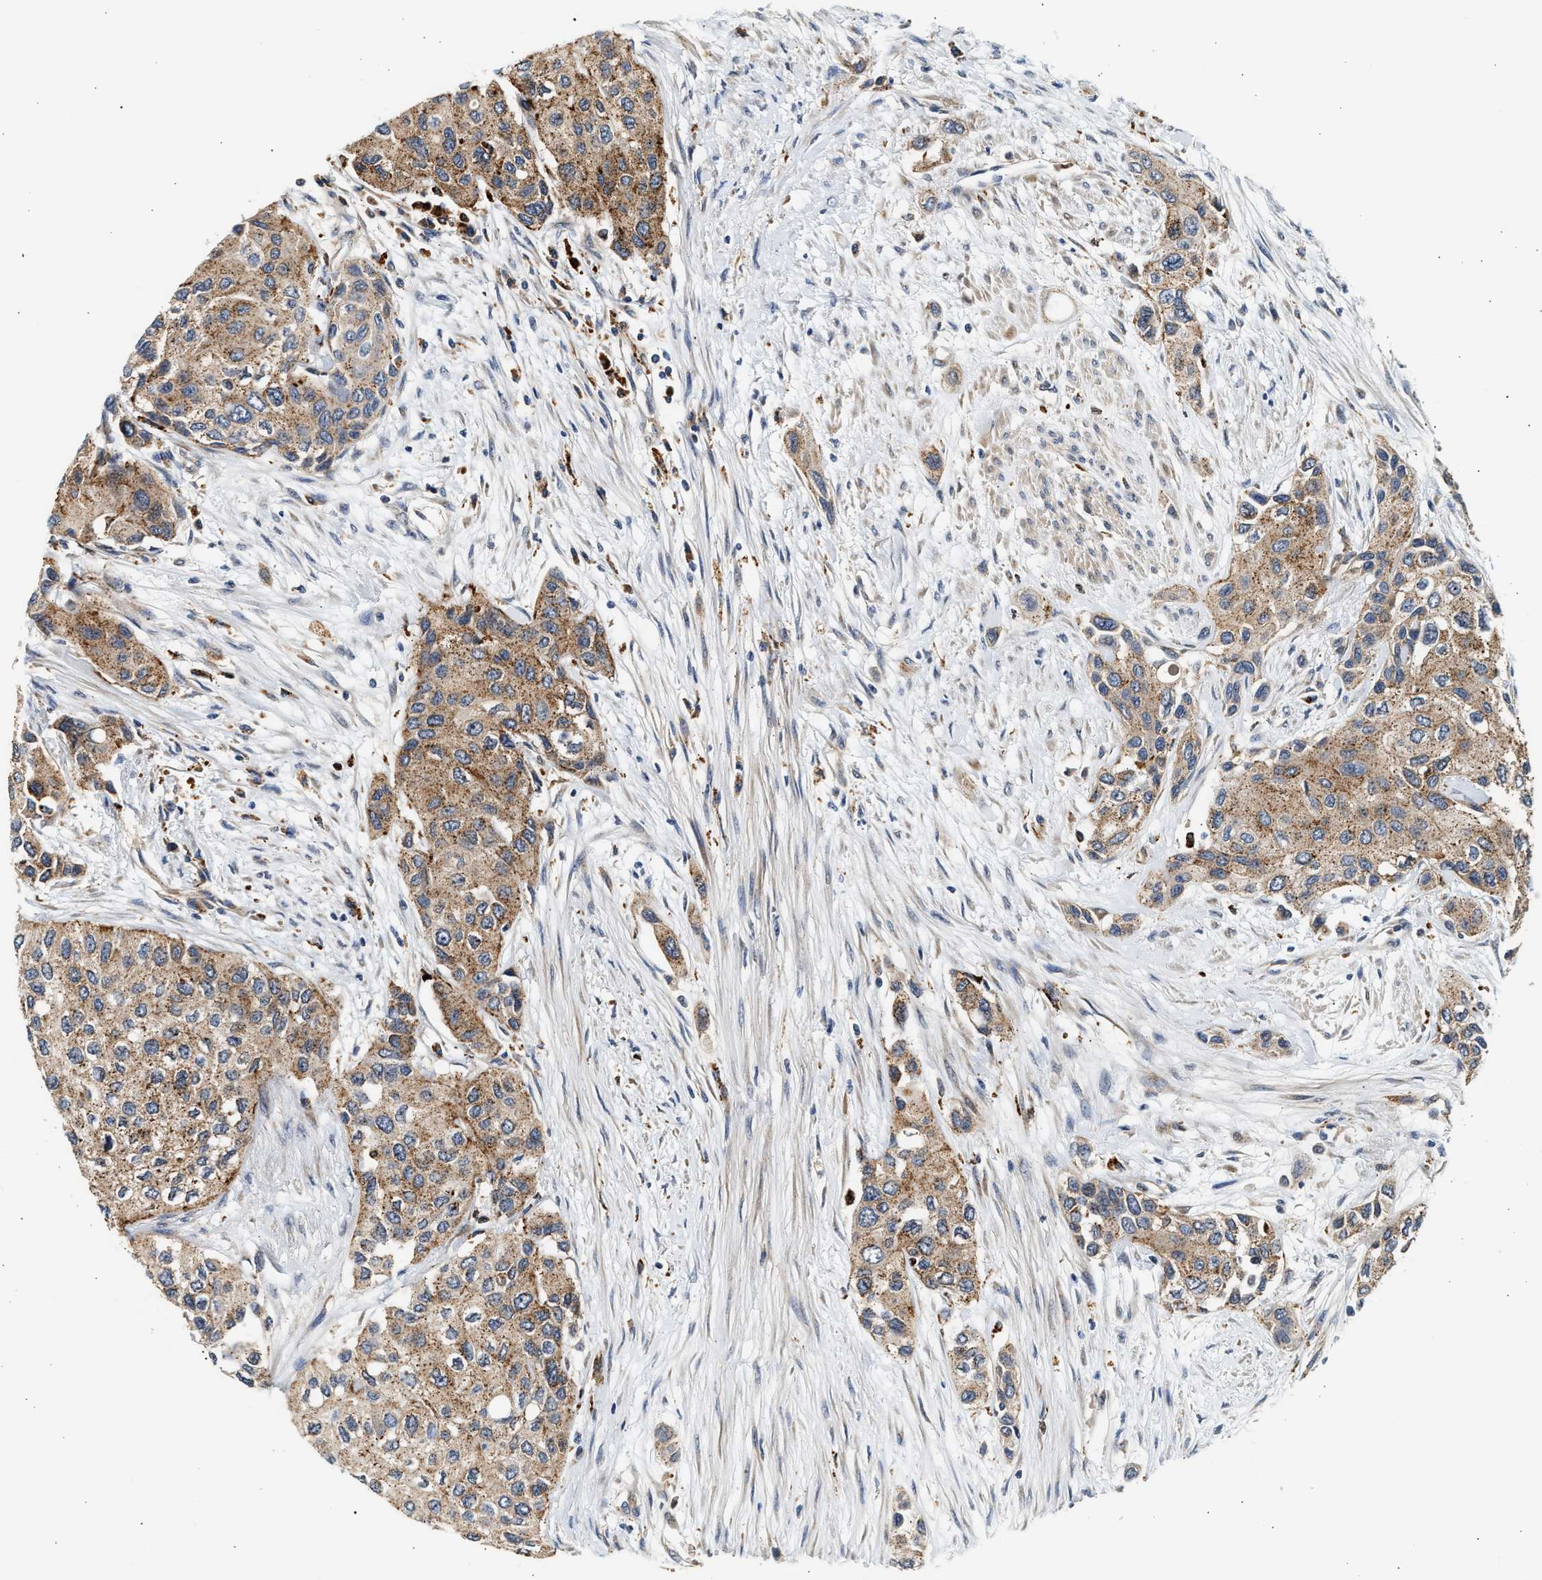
{"staining": {"intensity": "moderate", "quantity": ">75%", "location": "cytoplasmic/membranous"}, "tissue": "urothelial cancer", "cell_type": "Tumor cells", "image_type": "cancer", "snomed": [{"axis": "morphology", "description": "Urothelial carcinoma, High grade"}, {"axis": "topography", "description": "Urinary bladder"}], "caption": "Tumor cells reveal medium levels of moderate cytoplasmic/membranous expression in approximately >75% of cells in high-grade urothelial carcinoma.", "gene": "PLD3", "patient": {"sex": "female", "age": 56}}